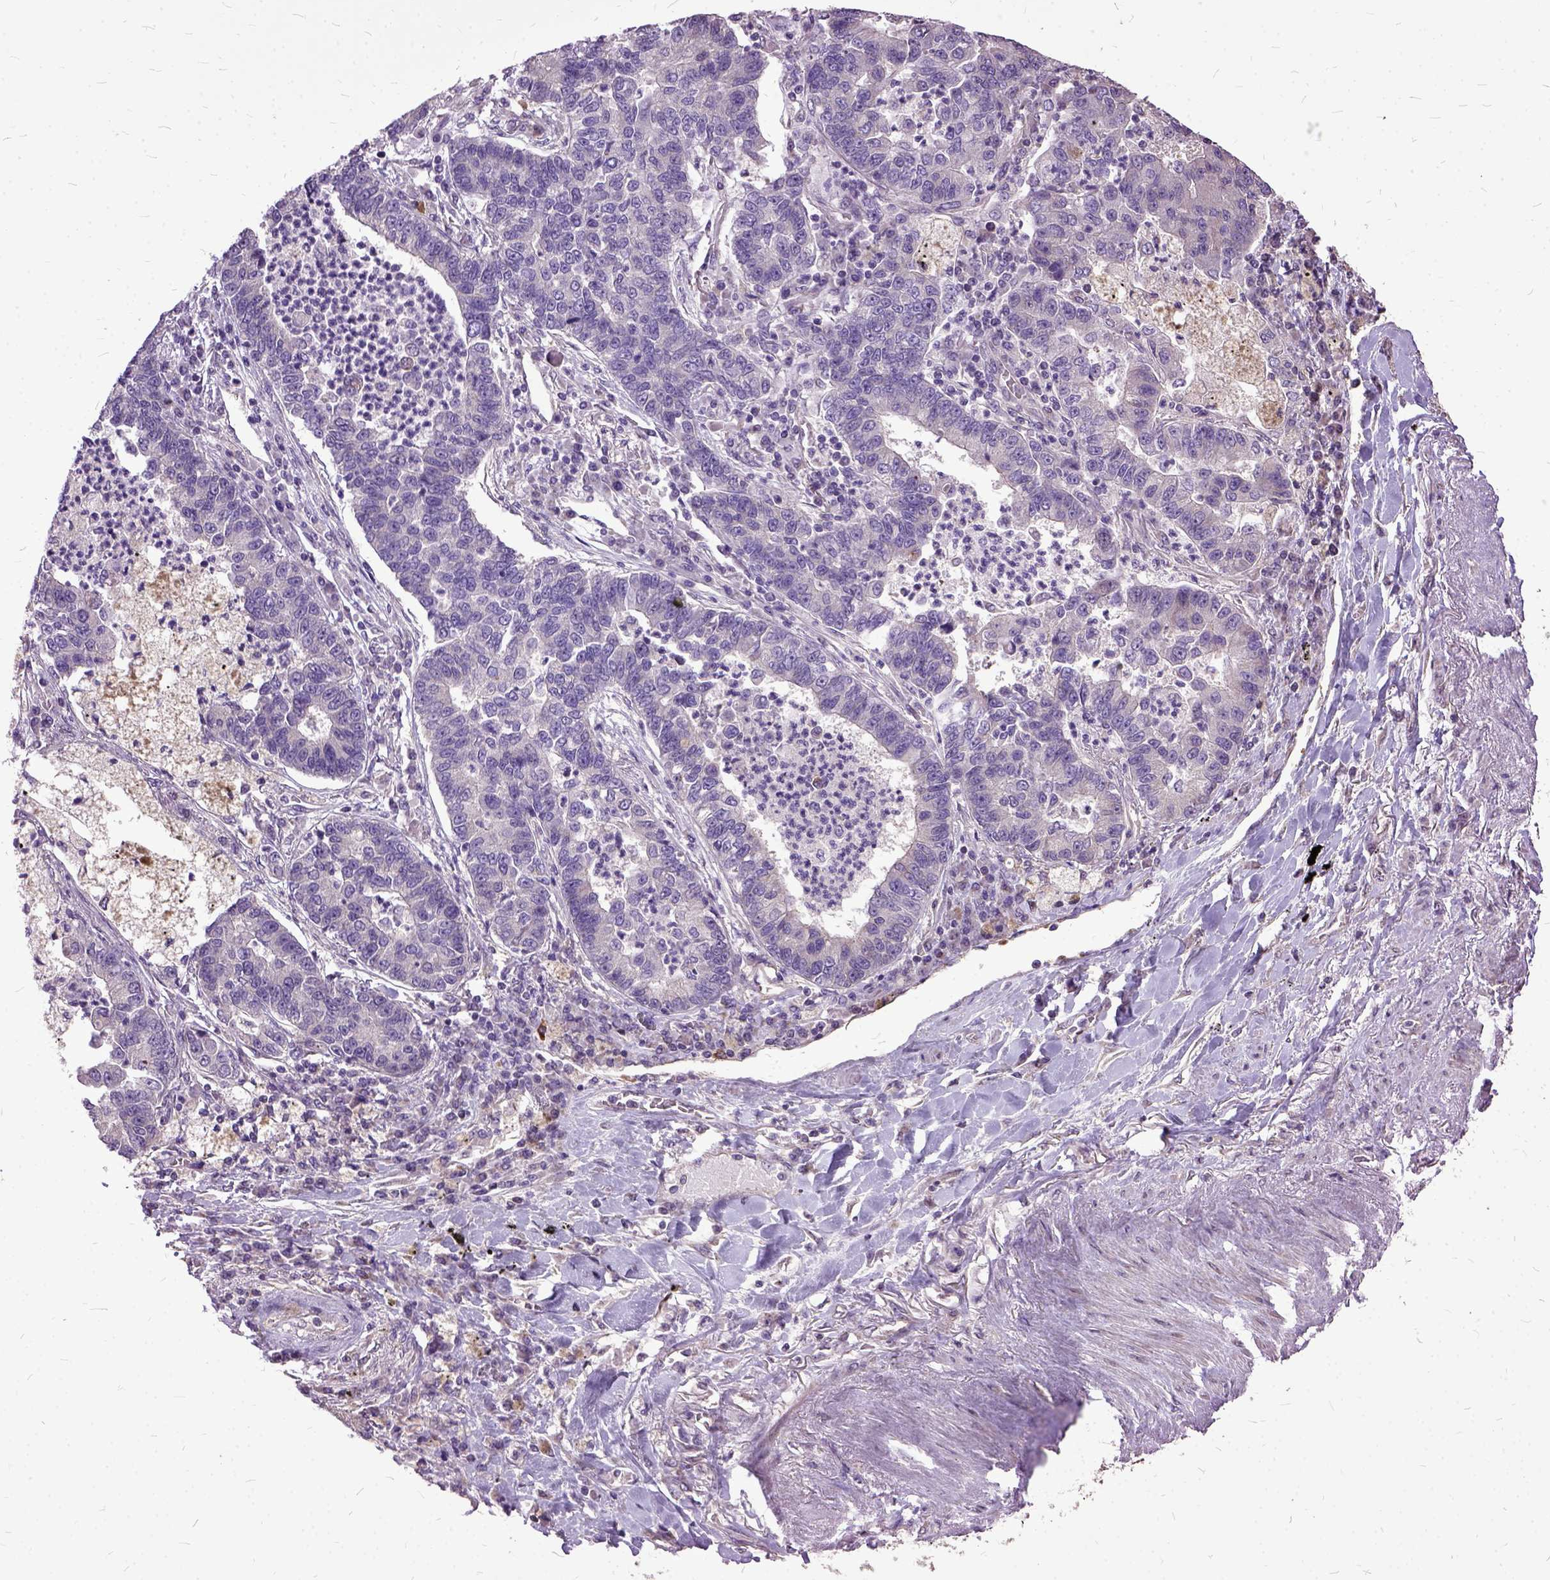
{"staining": {"intensity": "negative", "quantity": "none", "location": "none"}, "tissue": "lung cancer", "cell_type": "Tumor cells", "image_type": "cancer", "snomed": [{"axis": "morphology", "description": "Adenocarcinoma, NOS"}, {"axis": "topography", "description": "Lung"}], "caption": "The photomicrograph shows no staining of tumor cells in adenocarcinoma (lung).", "gene": "AREG", "patient": {"sex": "female", "age": 57}}